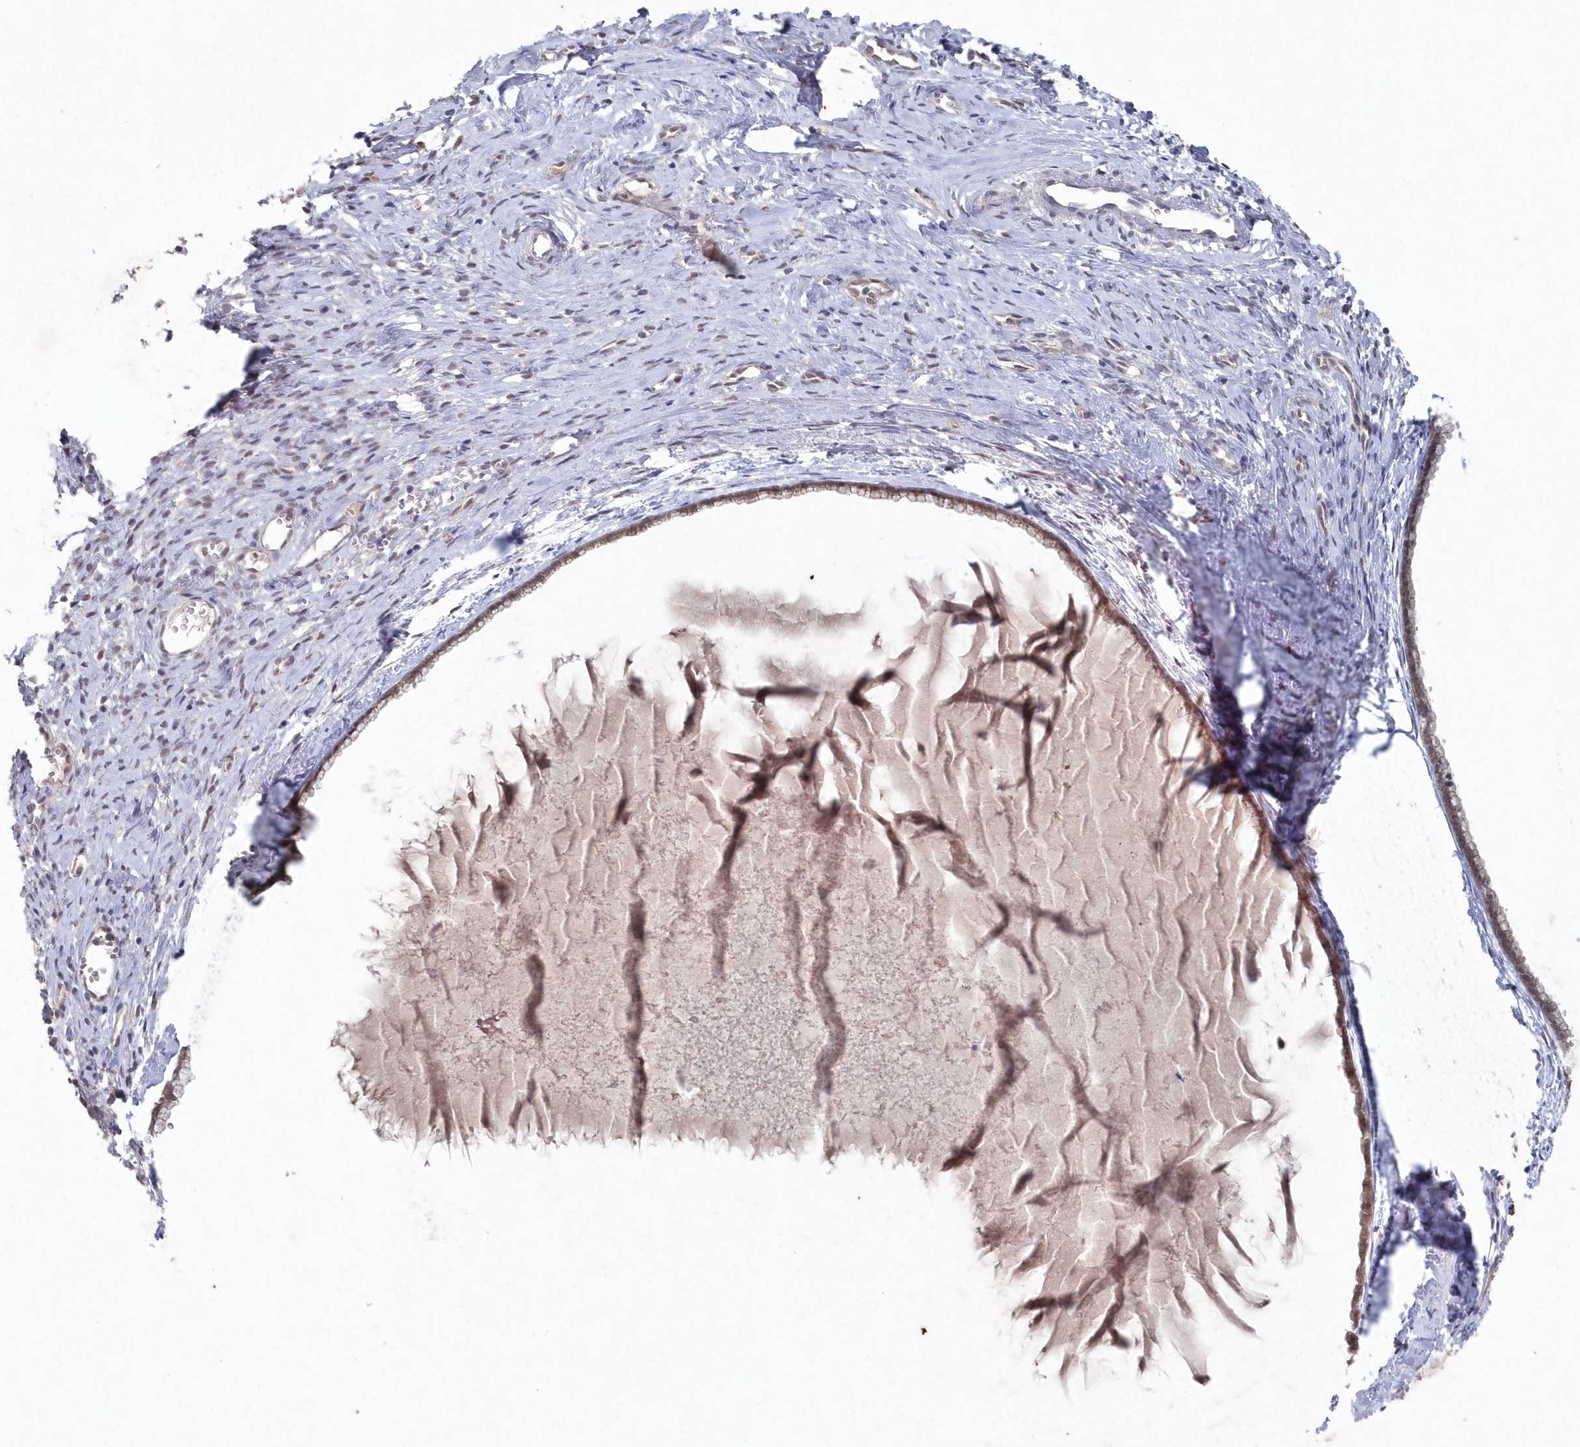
{"staining": {"intensity": "moderate", "quantity": ">75%", "location": "cytoplasmic/membranous,nuclear"}, "tissue": "cervix", "cell_type": "Glandular cells", "image_type": "normal", "snomed": [{"axis": "morphology", "description": "Normal tissue, NOS"}, {"axis": "topography", "description": "Cervix"}], "caption": "Benign cervix was stained to show a protein in brown. There is medium levels of moderate cytoplasmic/membranous,nuclear positivity in about >75% of glandular cells.", "gene": "VSIG2", "patient": {"sex": "female", "age": 75}}